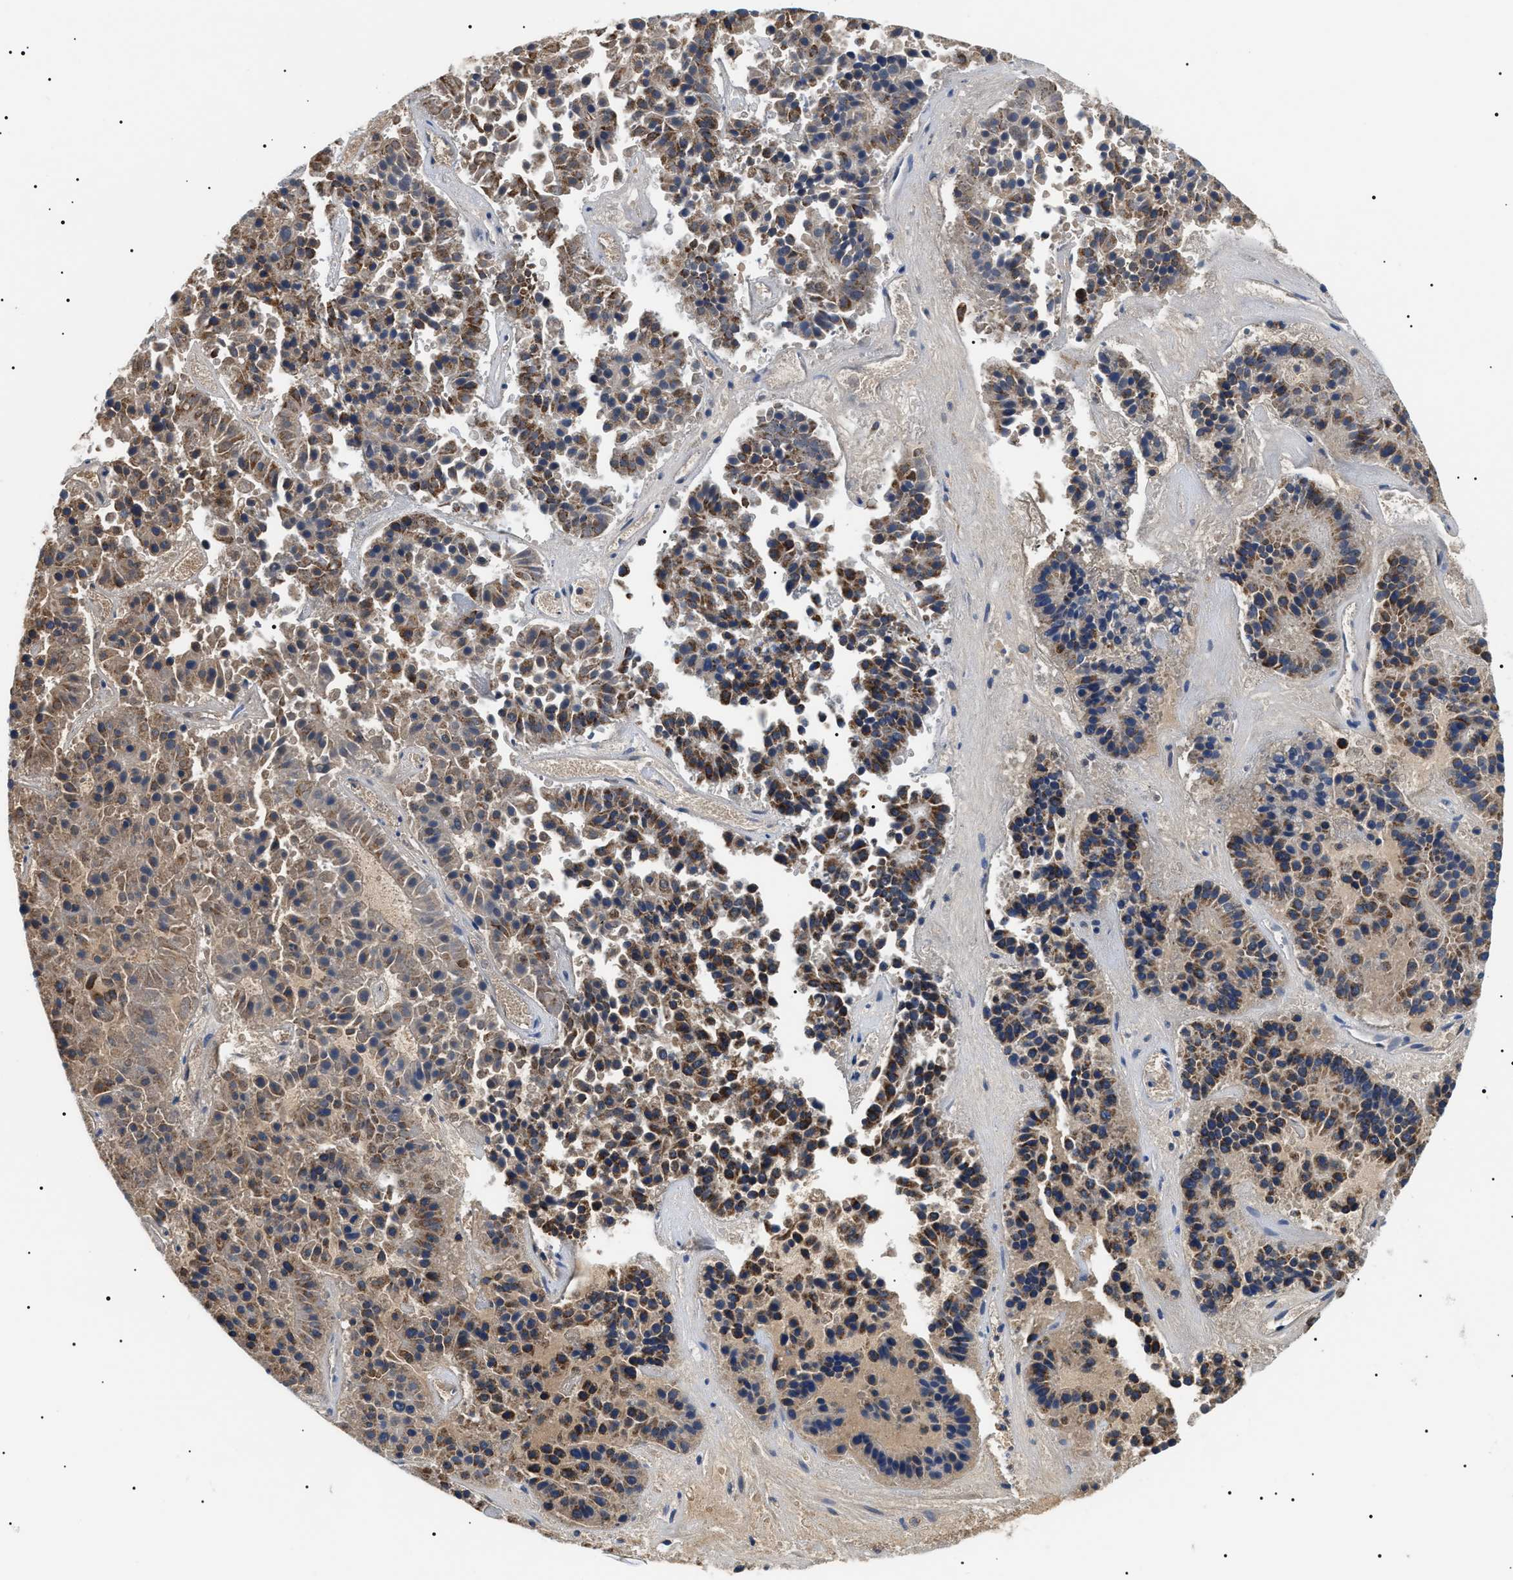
{"staining": {"intensity": "moderate", "quantity": ">75%", "location": "cytoplasmic/membranous"}, "tissue": "pancreatic cancer", "cell_type": "Tumor cells", "image_type": "cancer", "snomed": [{"axis": "morphology", "description": "Adenocarcinoma, NOS"}, {"axis": "topography", "description": "Pancreas"}], "caption": "Tumor cells show moderate cytoplasmic/membranous positivity in about >75% of cells in pancreatic adenocarcinoma.", "gene": "OXSM", "patient": {"sex": "male", "age": 50}}